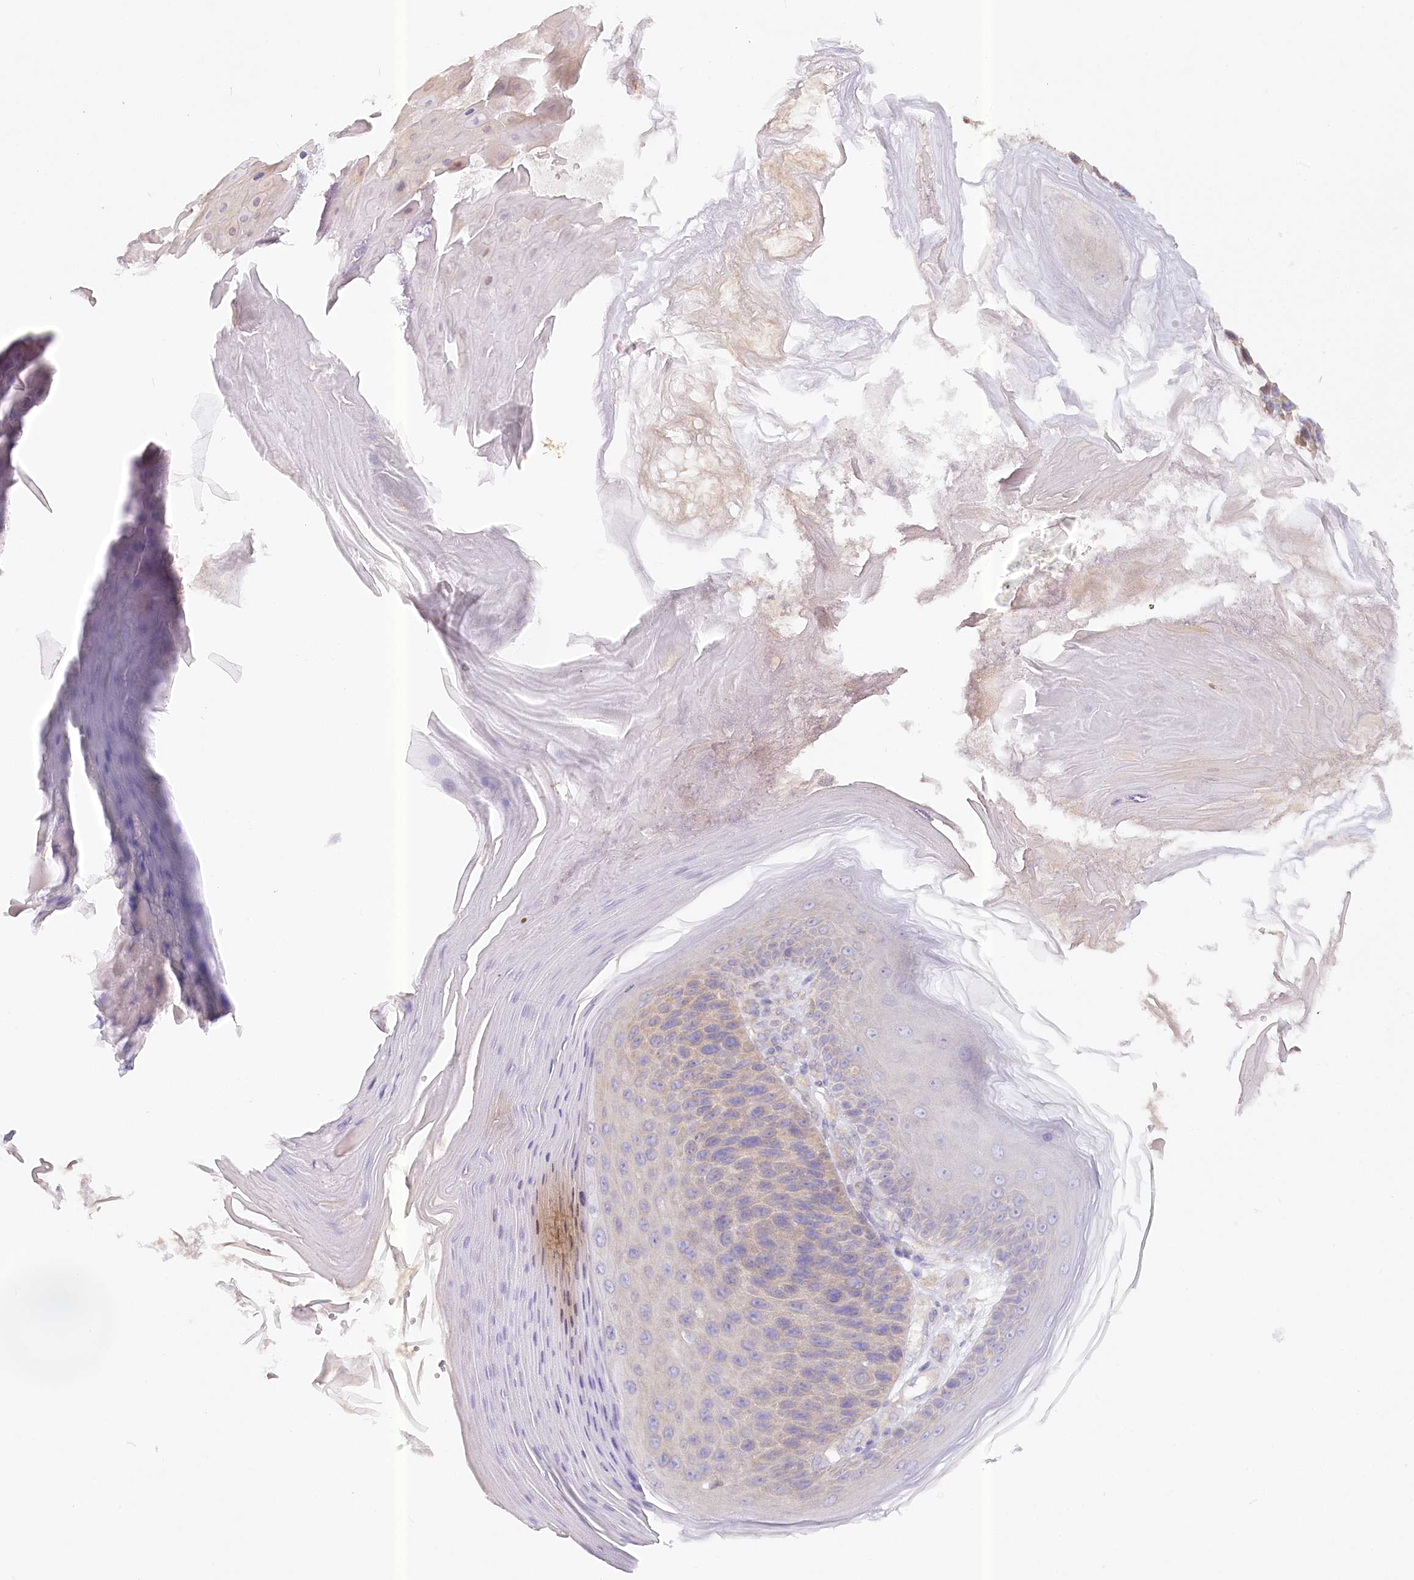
{"staining": {"intensity": "negative", "quantity": "none", "location": "none"}, "tissue": "skin cancer", "cell_type": "Tumor cells", "image_type": "cancer", "snomed": [{"axis": "morphology", "description": "Squamous cell carcinoma, NOS"}, {"axis": "topography", "description": "Skin"}], "caption": "Protein analysis of skin cancer displays no significant positivity in tumor cells. The staining is performed using DAB brown chromogen with nuclei counter-stained in using hematoxylin.", "gene": "PAIP2", "patient": {"sex": "female", "age": 88}}